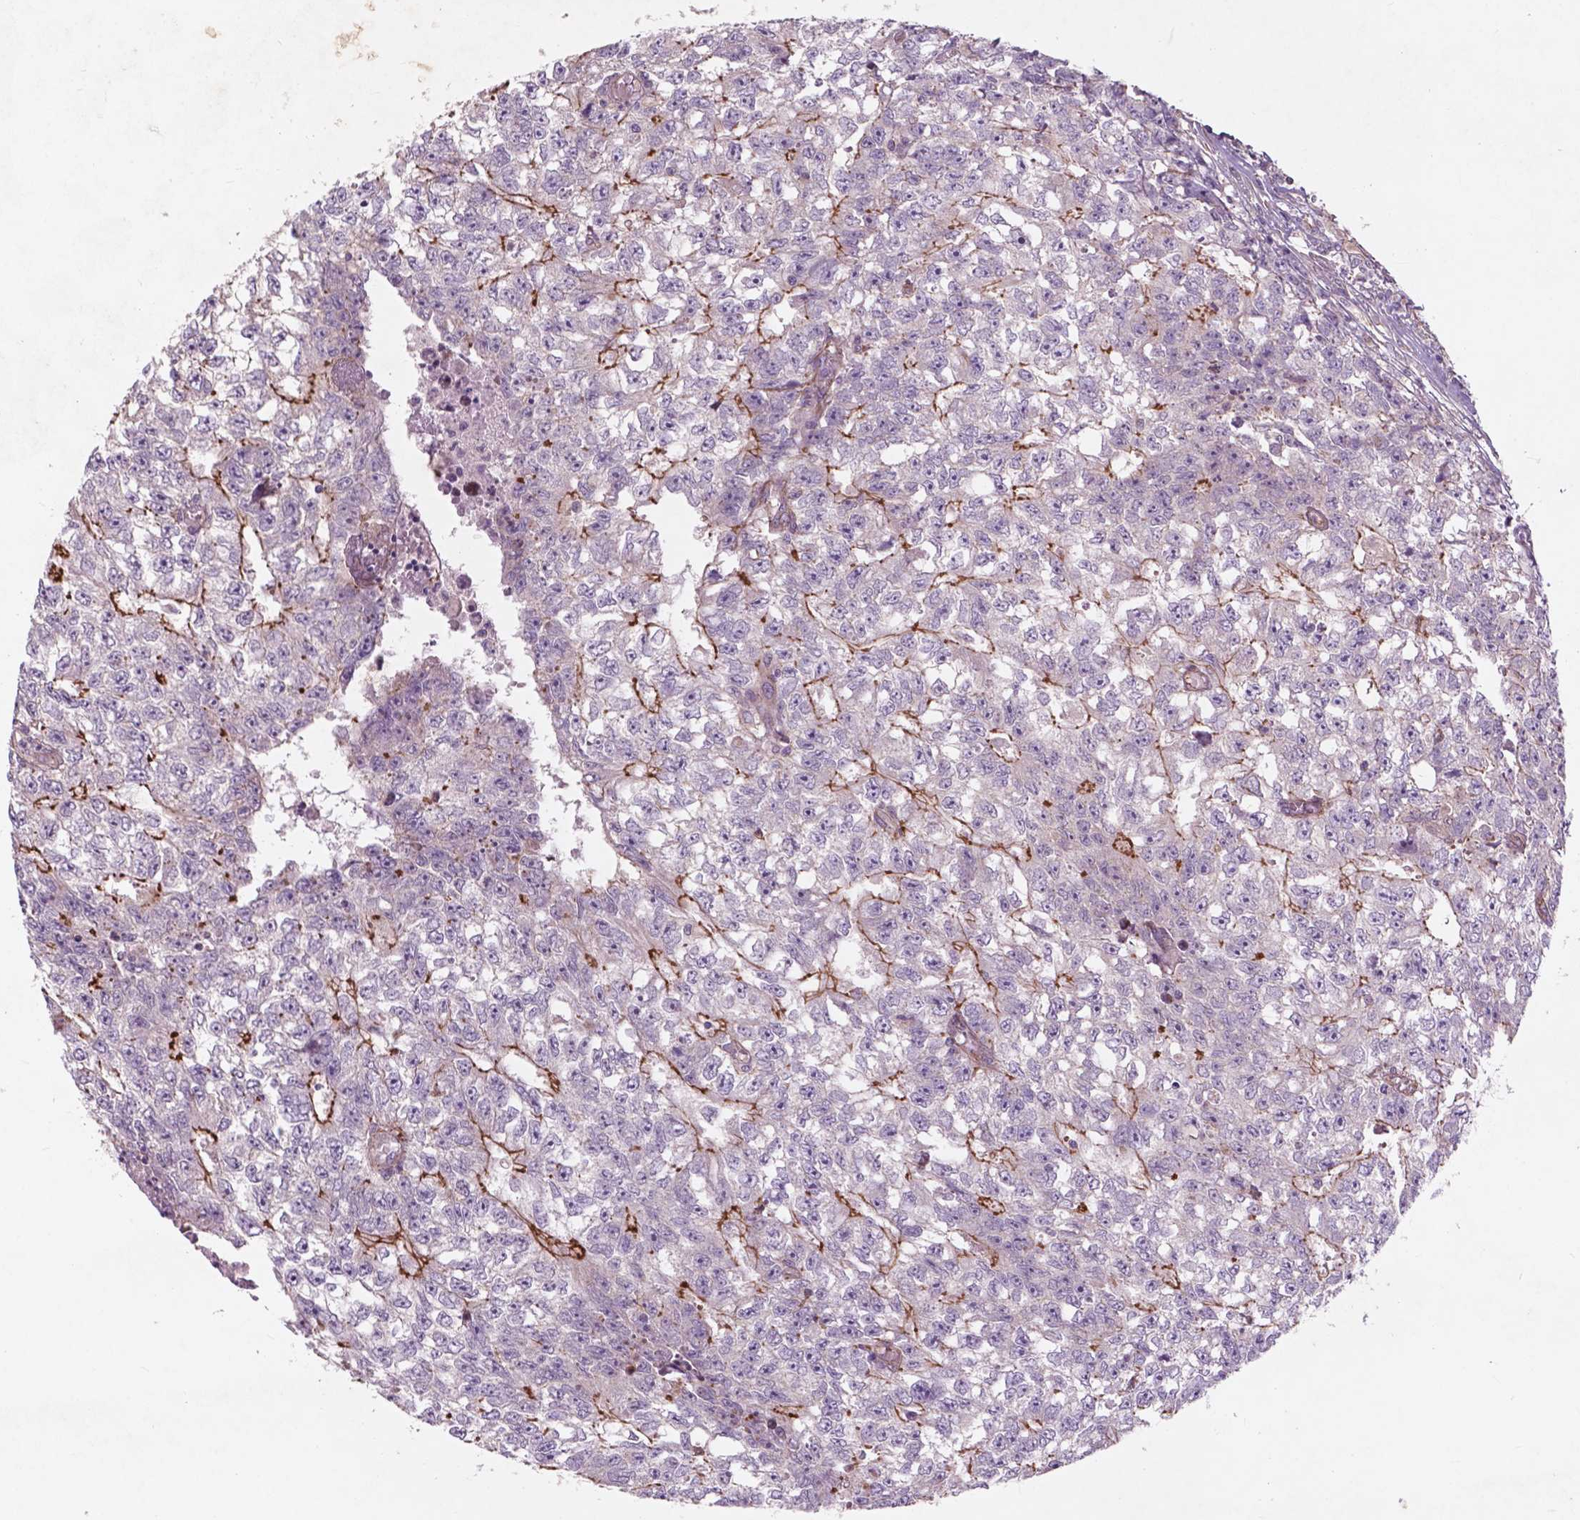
{"staining": {"intensity": "moderate", "quantity": "<25%", "location": "cytoplasmic/membranous"}, "tissue": "testis cancer", "cell_type": "Tumor cells", "image_type": "cancer", "snomed": [{"axis": "morphology", "description": "Carcinoma, Embryonal, NOS"}, {"axis": "morphology", "description": "Teratoma, malignant, NOS"}, {"axis": "topography", "description": "Testis"}], "caption": "Protein expression analysis of human teratoma (malignant) (testis) reveals moderate cytoplasmic/membranous positivity in approximately <25% of tumor cells.", "gene": "RFPL4B", "patient": {"sex": "male", "age": 24}}